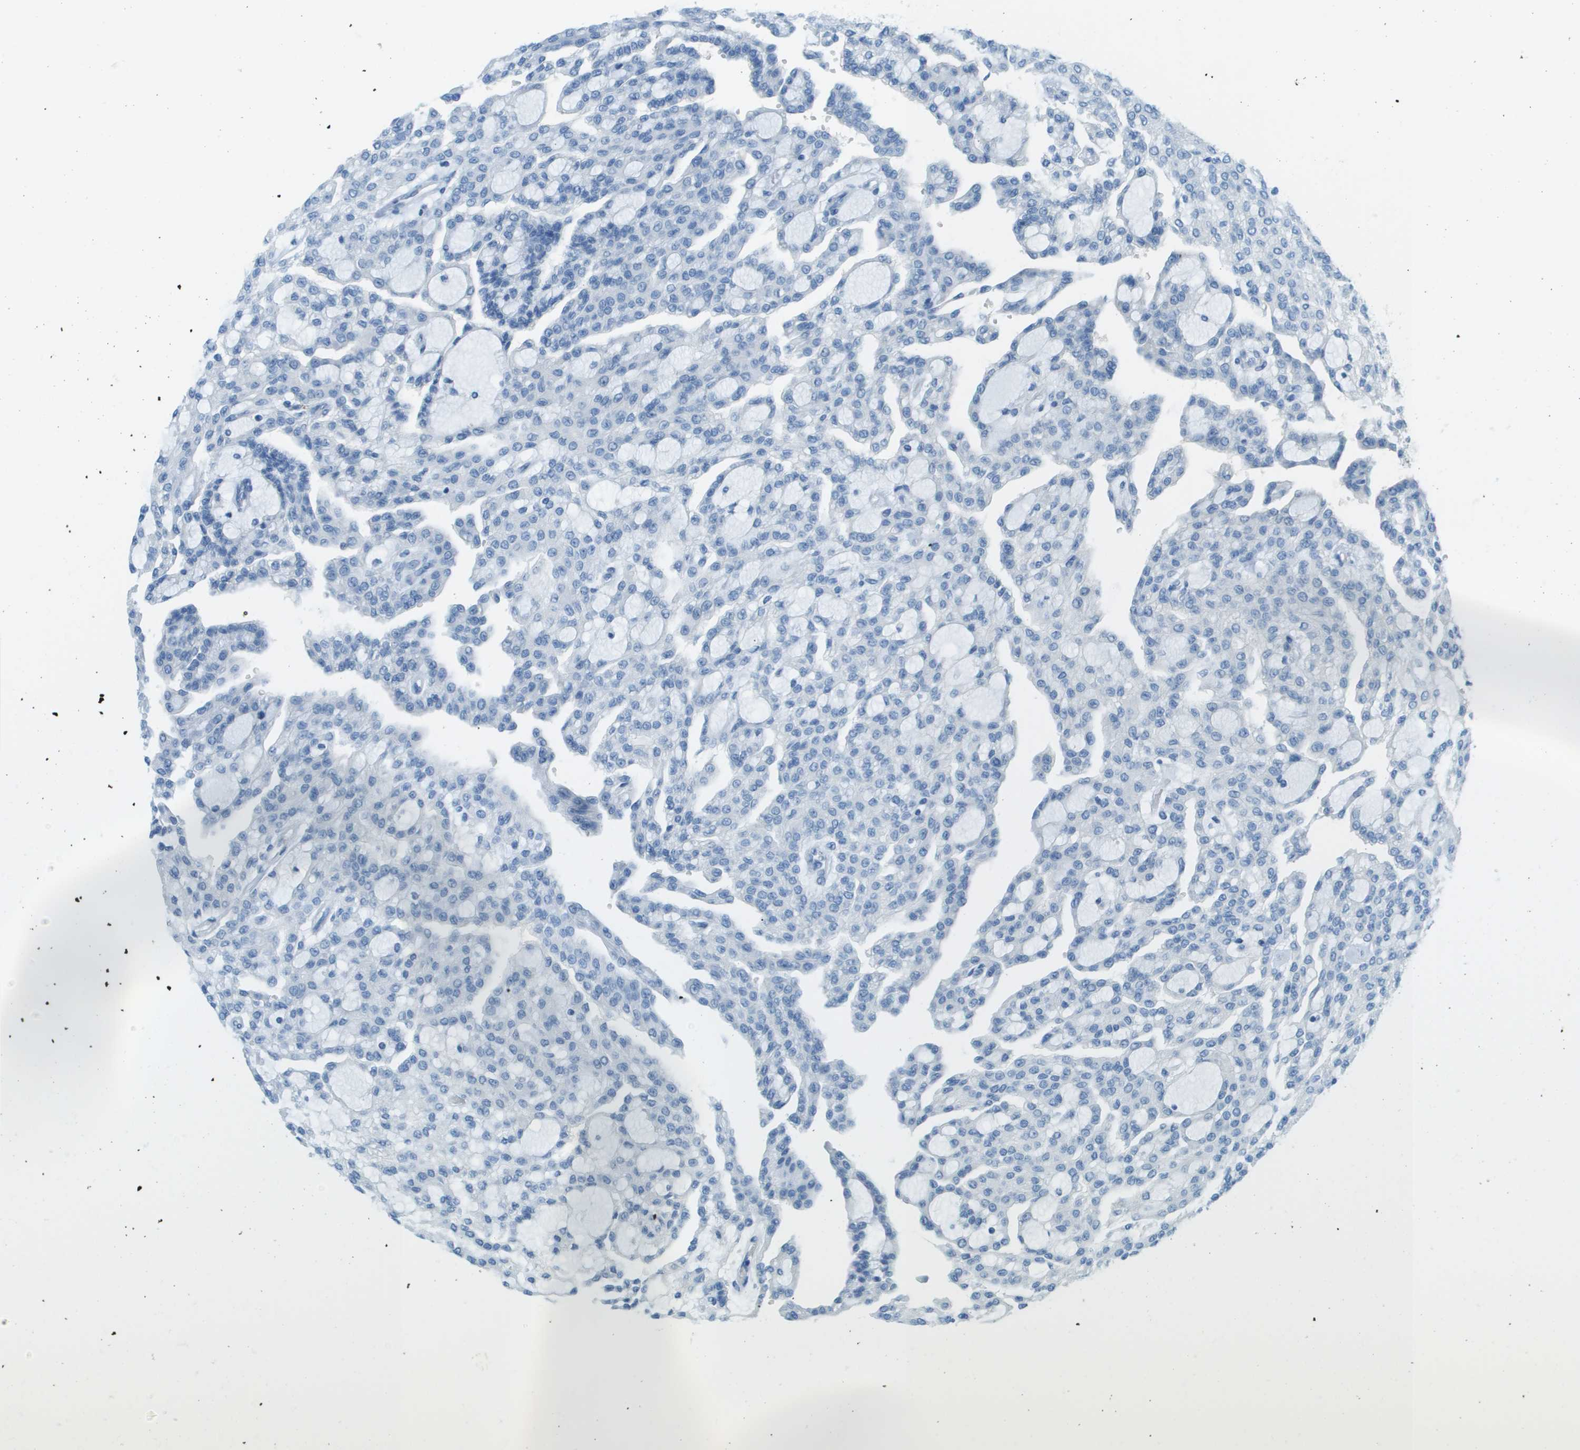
{"staining": {"intensity": "negative", "quantity": "none", "location": "none"}, "tissue": "renal cancer", "cell_type": "Tumor cells", "image_type": "cancer", "snomed": [{"axis": "morphology", "description": "Adenocarcinoma, NOS"}, {"axis": "topography", "description": "Kidney"}], "caption": "Tumor cells are negative for brown protein staining in renal cancer (adenocarcinoma).", "gene": "DCN", "patient": {"sex": "male", "age": 63}}